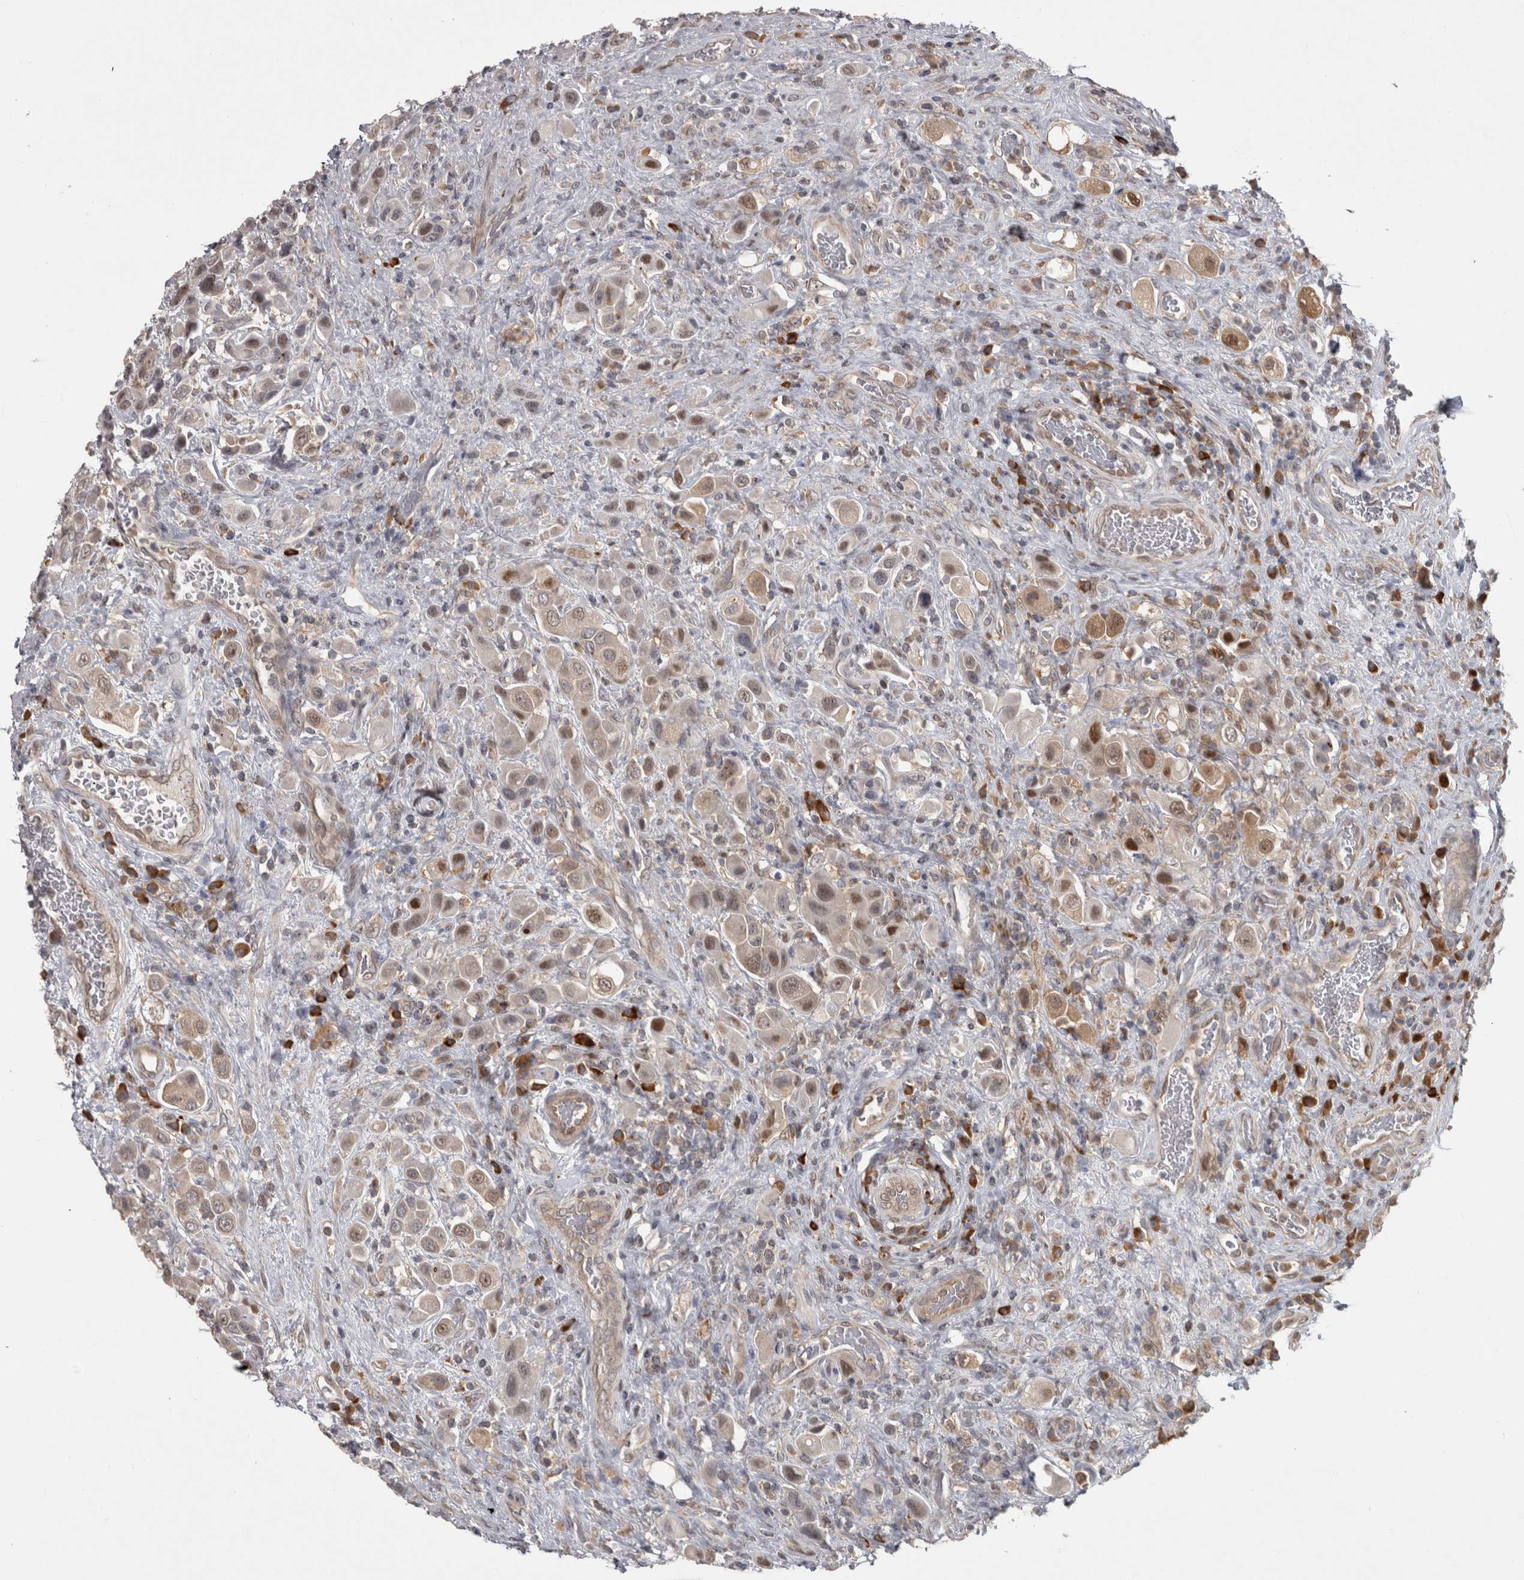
{"staining": {"intensity": "weak", "quantity": "25%-75%", "location": "cytoplasmic/membranous,nuclear"}, "tissue": "urothelial cancer", "cell_type": "Tumor cells", "image_type": "cancer", "snomed": [{"axis": "morphology", "description": "Urothelial carcinoma, High grade"}, {"axis": "topography", "description": "Urinary bladder"}], "caption": "This micrograph reveals immunohistochemistry (IHC) staining of human urothelial cancer, with low weak cytoplasmic/membranous and nuclear staining in approximately 25%-75% of tumor cells.", "gene": "SLCO5A1", "patient": {"sex": "male", "age": 50}}